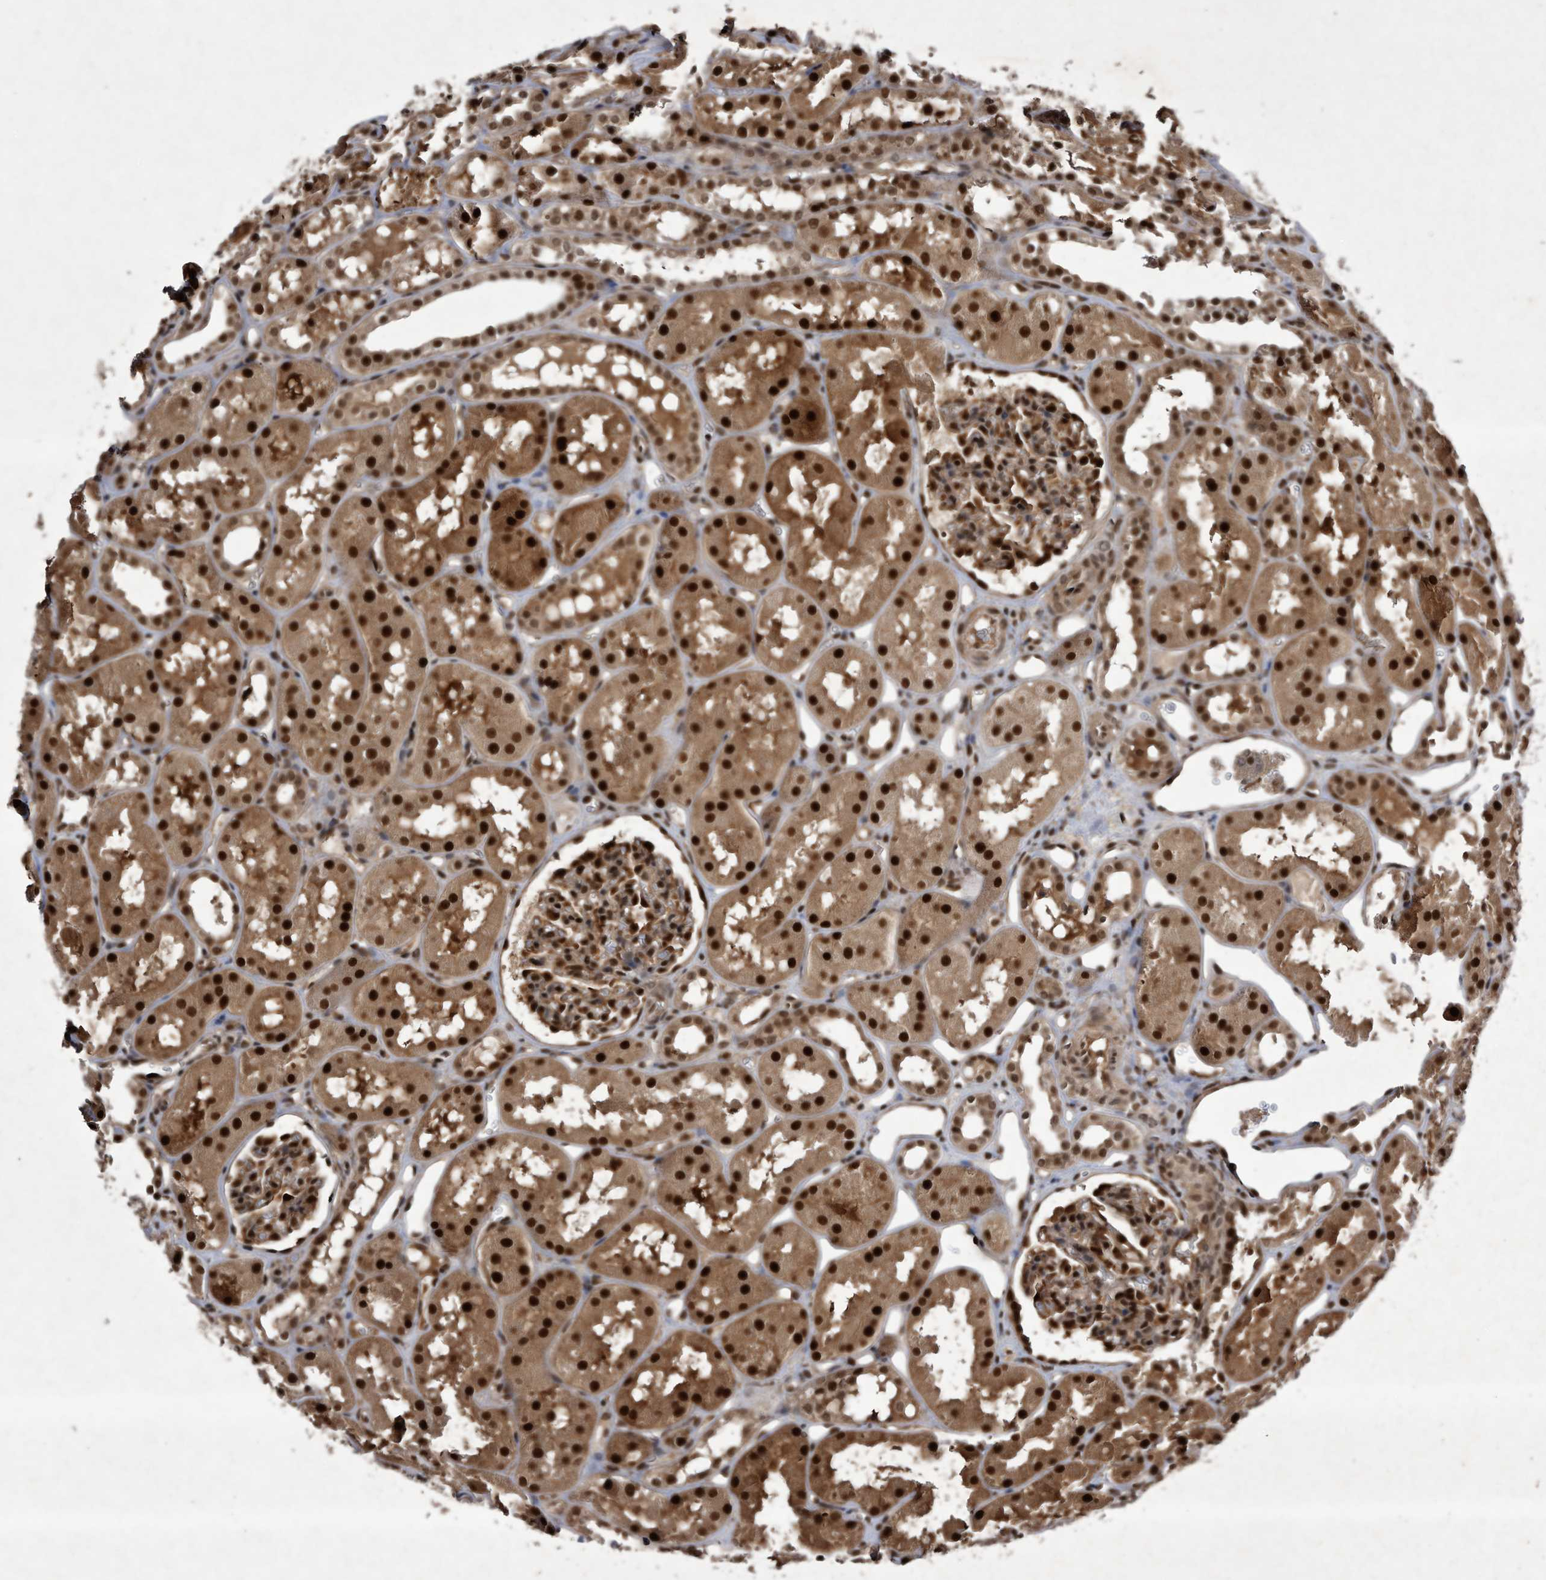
{"staining": {"intensity": "strong", "quantity": "25%-75%", "location": "cytoplasmic/membranous,nuclear"}, "tissue": "kidney", "cell_type": "Cells in glomeruli", "image_type": "normal", "snomed": [{"axis": "morphology", "description": "Normal tissue, NOS"}, {"axis": "topography", "description": "Kidney"}], "caption": "Protein staining demonstrates strong cytoplasmic/membranous,nuclear staining in about 25%-75% of cells in glomeruli in unremarkable kidney. (brown staining indicates protein expression, while blue staining denotes nuclei).", "gene": "RAD23B", "patient": {"sex": "male", "age": 16}}